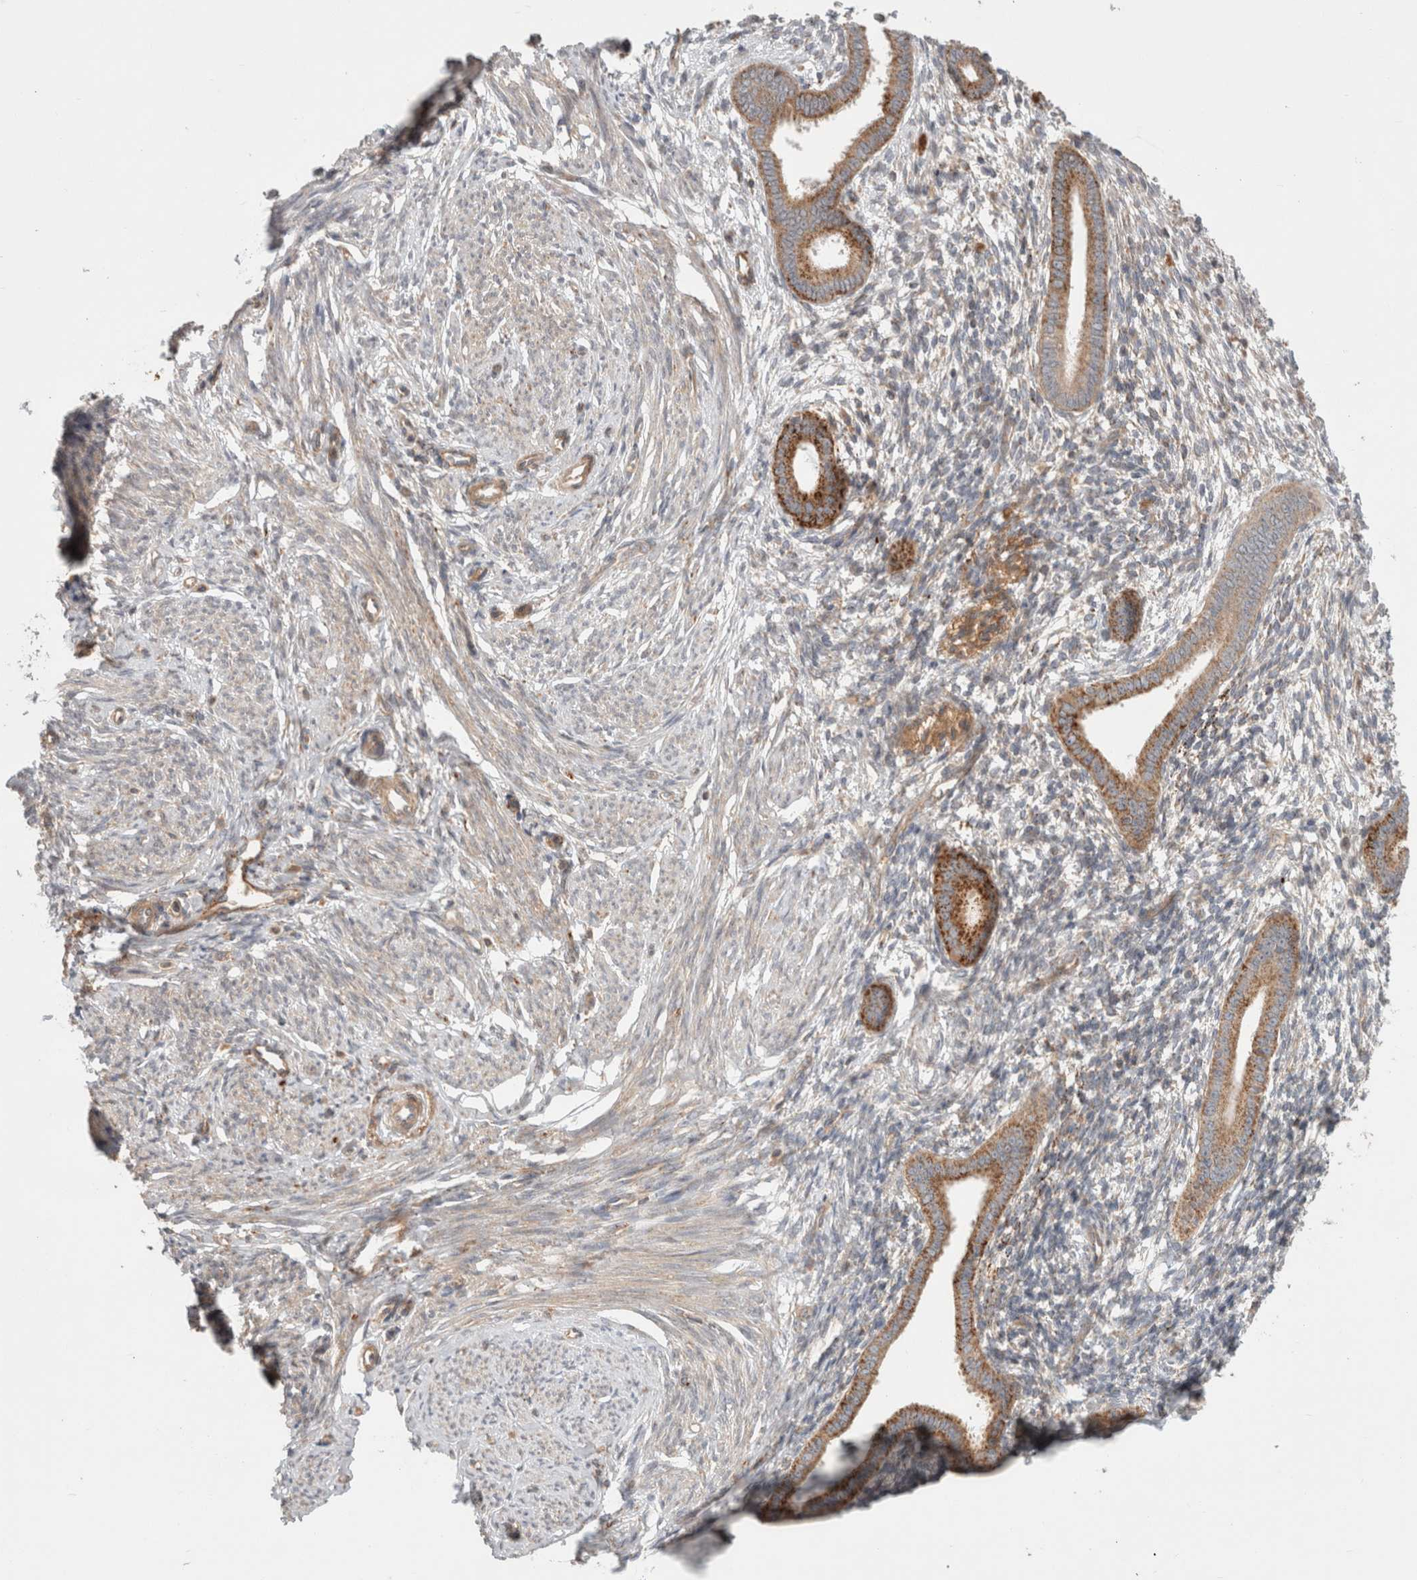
{"staining": {"intensity": "weak", "quantity": "<25%", "location": "cytoplasmic/membranous"}, "tissue": "endometrium", "cell_type": "Cells in endometrial stroma", "image_type": "normal", "snomed": [{"axis": "morphology", "description": "Normal tissue, NOS"}, {"axis": "topography", "description": "Endometrium"}], "caption": "DAB (3,3'-diaminobenzidine) immunohistochemical staining of normal endometrium displays no significant staining in cells in endometrial stroma. The staining is performed using DAB (3,3'-diaminobenzidine) brown chromogen with nuclei counter-stained in using hematoxylin.", "gene": "HROB", "patient": {"sex": "female", "age": 56}}